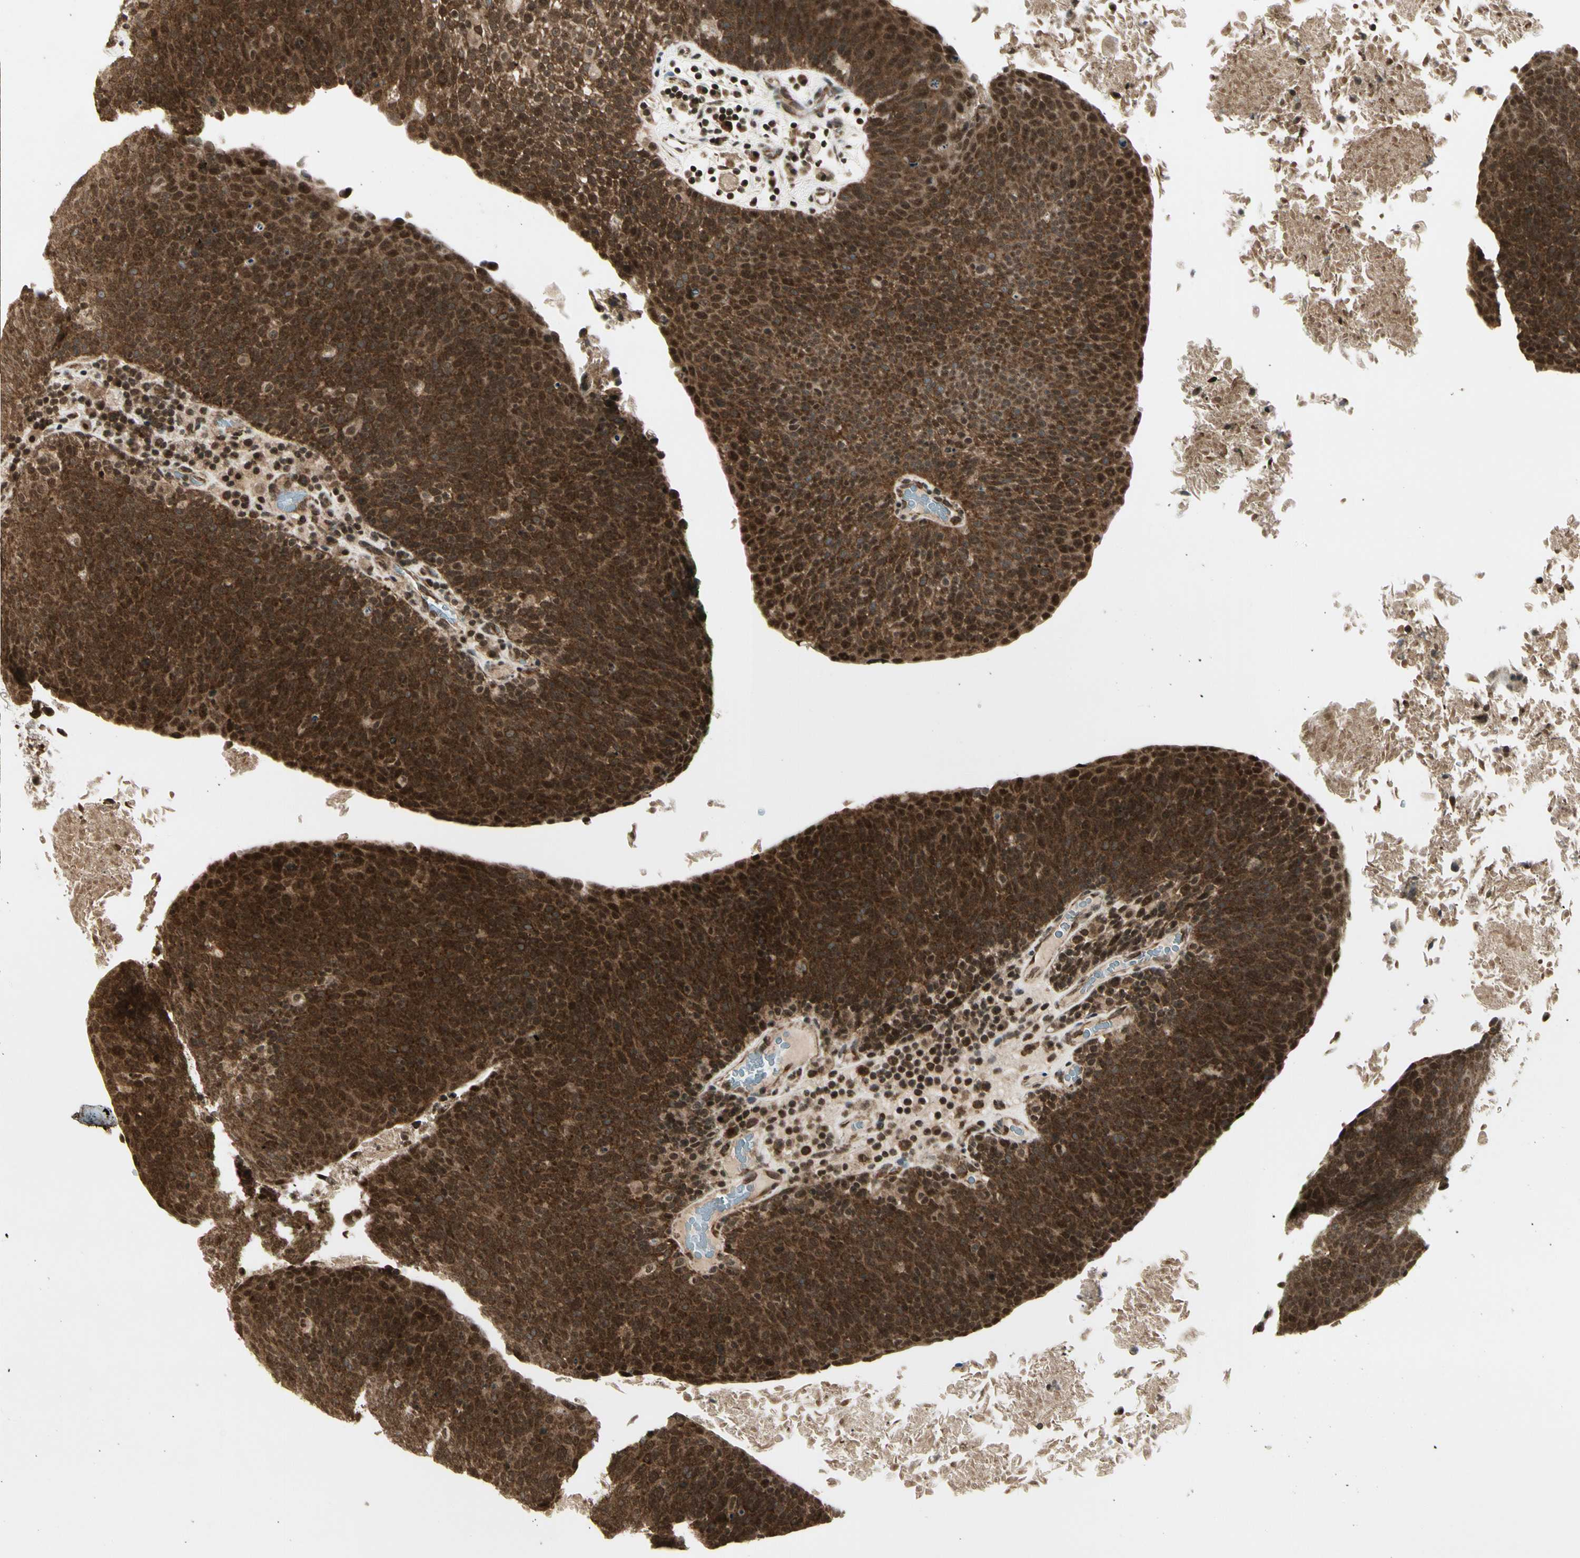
{"staining": {"intensity": "strong", "quantity": ">75%", "location": "cytoplasmic/membranous,nuclear"}, "tissue": "head and neck cancer", "cell_type": "Tumor cells", "image_type": "cancer", "snomed": [{"axis": "morphology", "description": "Squamous cell carcinoma, NOS"}, {"axis": "morphology", "description": "Squamous cell carcinoma, metastatic, NOS"}, {"axis": "topography", "description": "Lymph node"}, {"axis": "topography", "description": "Head-Neck"}], "caption": "A brown stain labels strong cytoplasmic/membranous and nuclear expression of a protein in human metastatic squamous cell carcinoma (head and neck) tumor cells. (IHC, brightfield microscopy, high magnification).", "gene": "SMN2", "patient": {"sex": "male", "age": 62}}